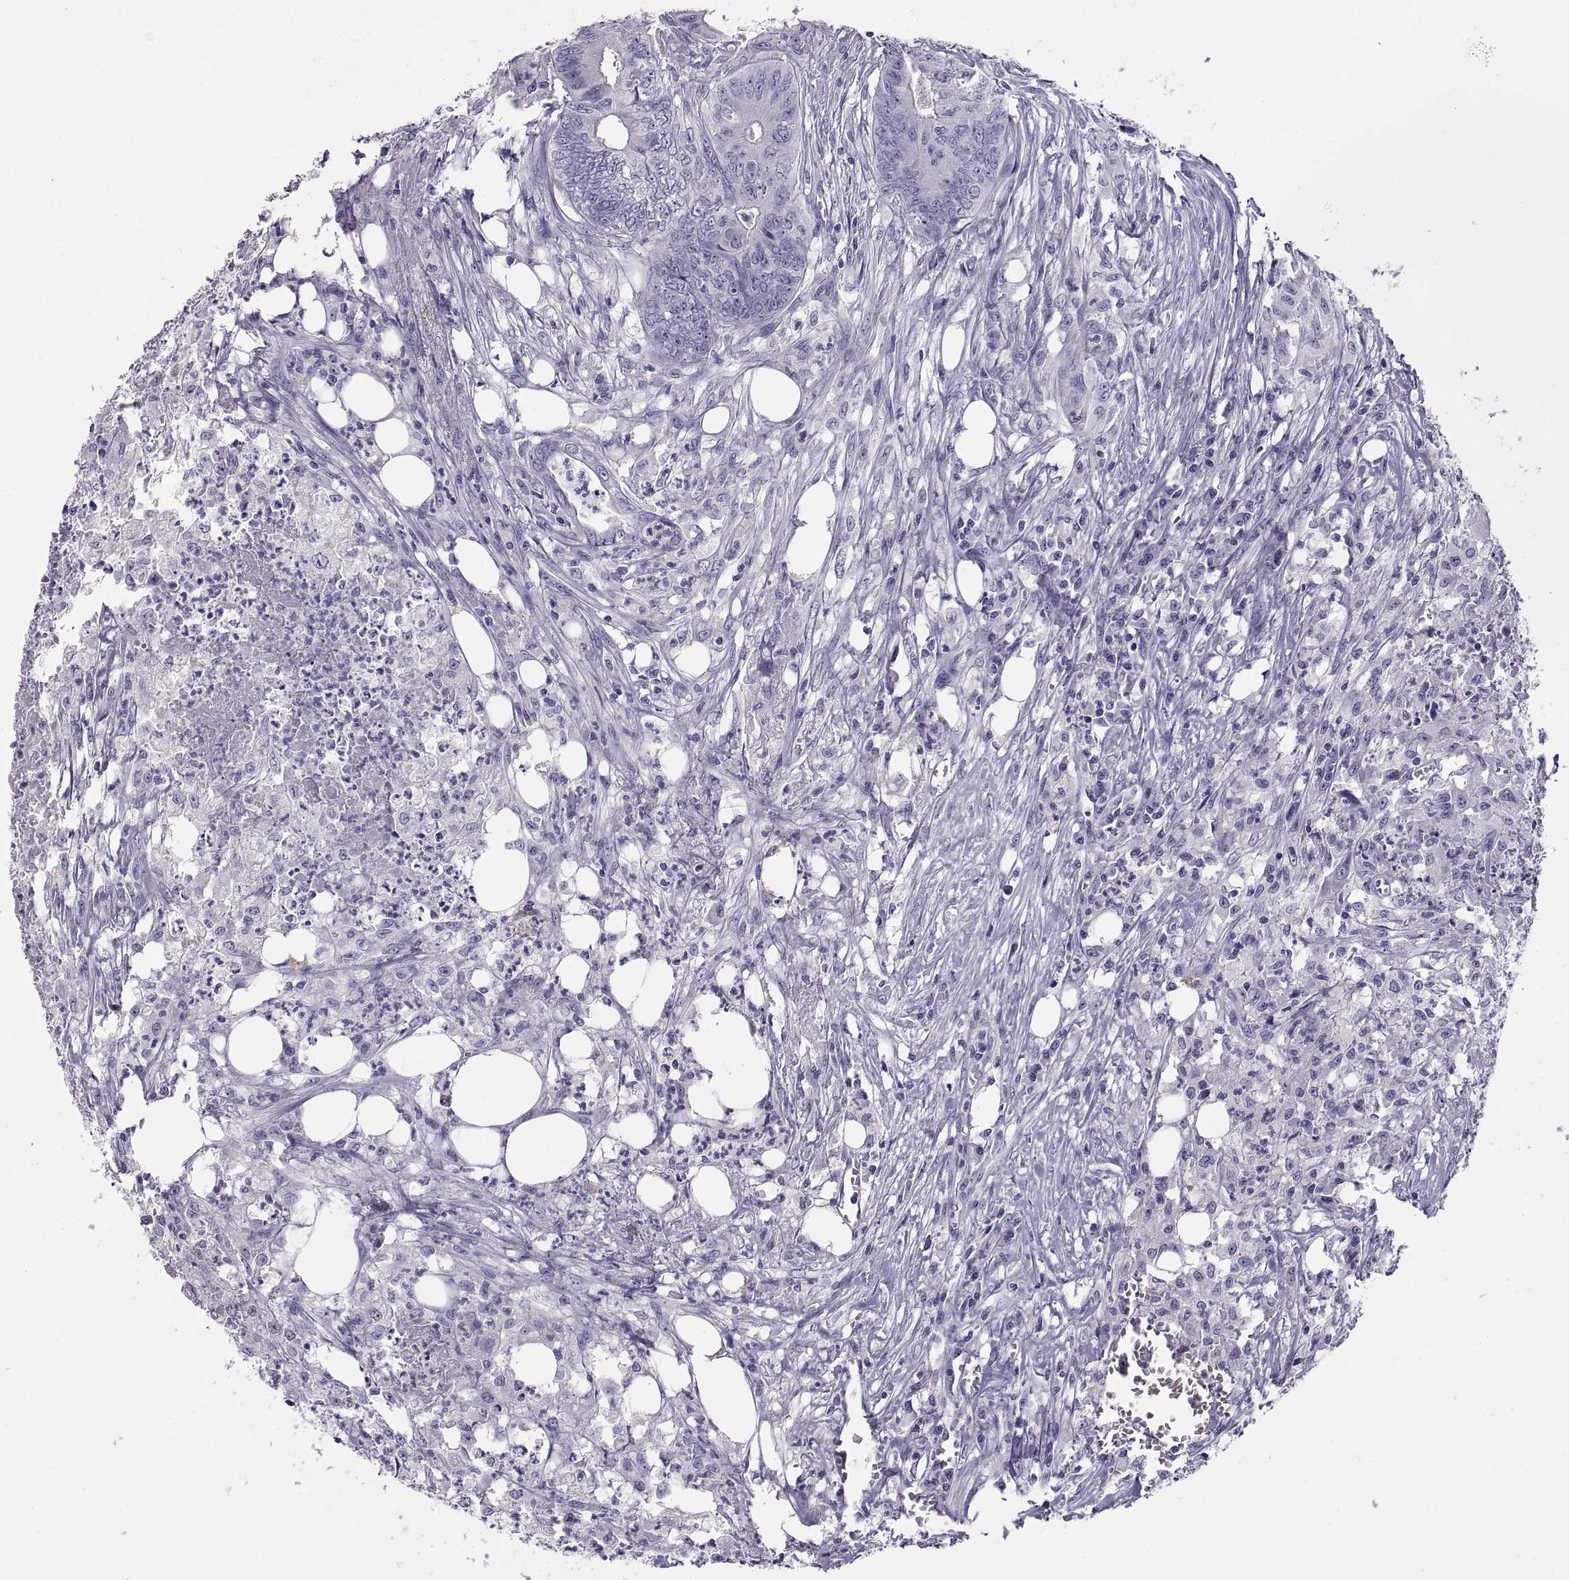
{"staining": {"intensity": "negative", "quantity": "none", "location": "none"}, "tissue": "colorectal cancer", "cell_type": "Tumor cells", "image_type": "cancer", "snomed": [{"axis": "morphology", "description": "Adenocarcinoma, NOS"}, {"axis": "topography", "description": "Colon"}], "caption": "An immunohistochemistry (IHC) photomicrograph of colorectal cancer is shown. There is no staining in tumor cells of colorectal cancer.", "gene": "RGS20", "patient": {"sex": "male", "age": 84}}